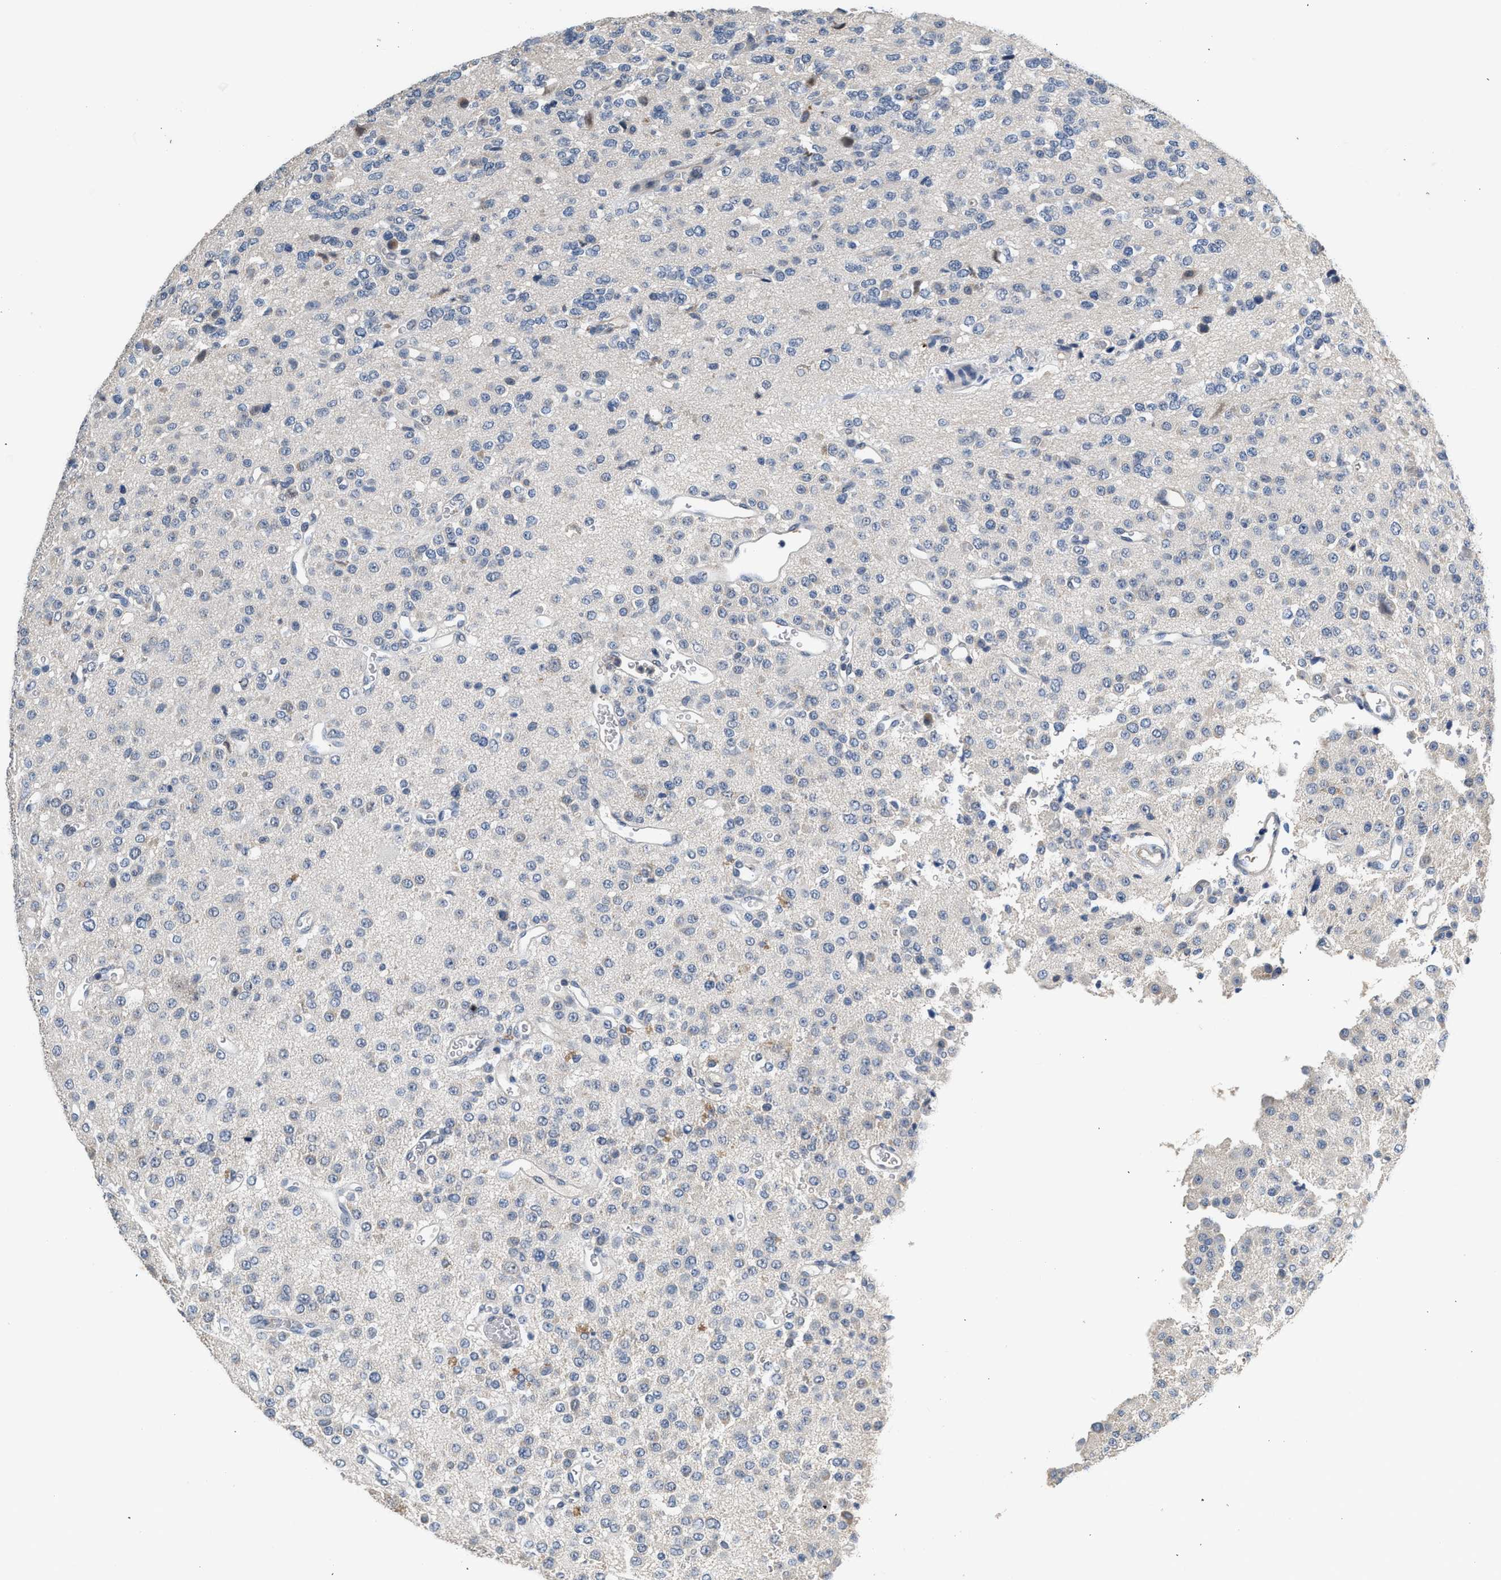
{"staining": {"intensity": "negative", "quantity": "none", "location": "none"}, "tissue": "glioma", "cell_type": "Tumor cells", "image_type": "cancer", "snomed": [{"axis": "morphology", "description": "Glioma, malignant, Low grade"}, {"axis": "topography", "description": "Brain"}], "caption": "This is an IHC micrograph of human glioma. There is no staining in tumor cells.", "gene": "CSF3R", "patient": {"sex": "male", "age": 38}}